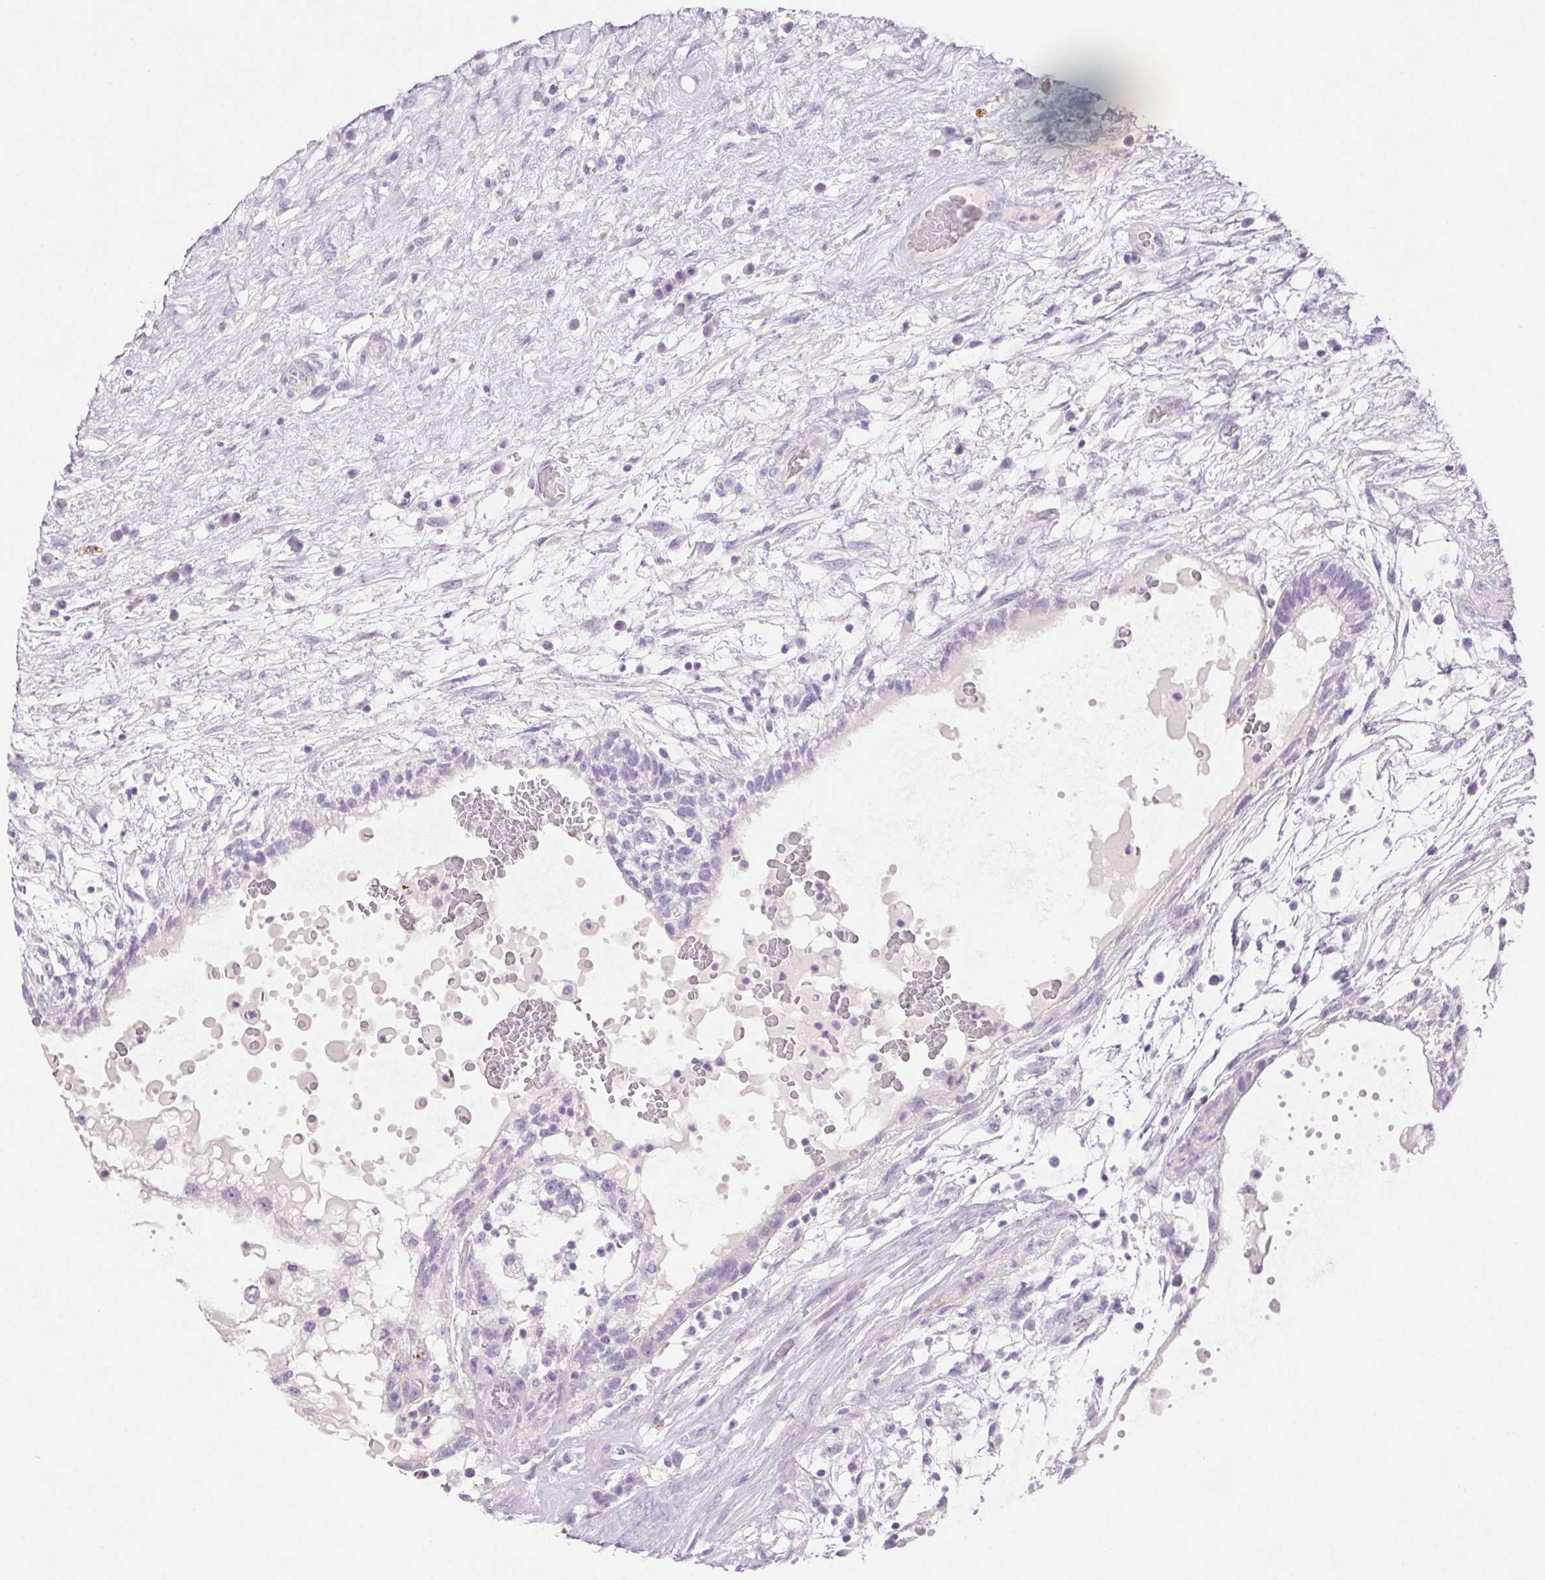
{"staining": {"intensity": "negative", "quantity": "none", "location": "none"}, "tissue": "testis cancer", "cell_type": "Tumor cells", "image_type": "cancer", "snomed": [{"axis": "morphology", "description": "Normal tissue, NOS"}, {"axis": "morphology", "description": "Carcinoma, Embryonal, NOS"}, {"axis": "topography", "description": "Testis"}], "caption": "The immunohistochemistry (IHC) photomicrograph has no significant positivity in tumor cells of testis embryonal carcinoma tissue.", "gene": "CLDN16", "patient": {"sex": "male", "age": 32}}